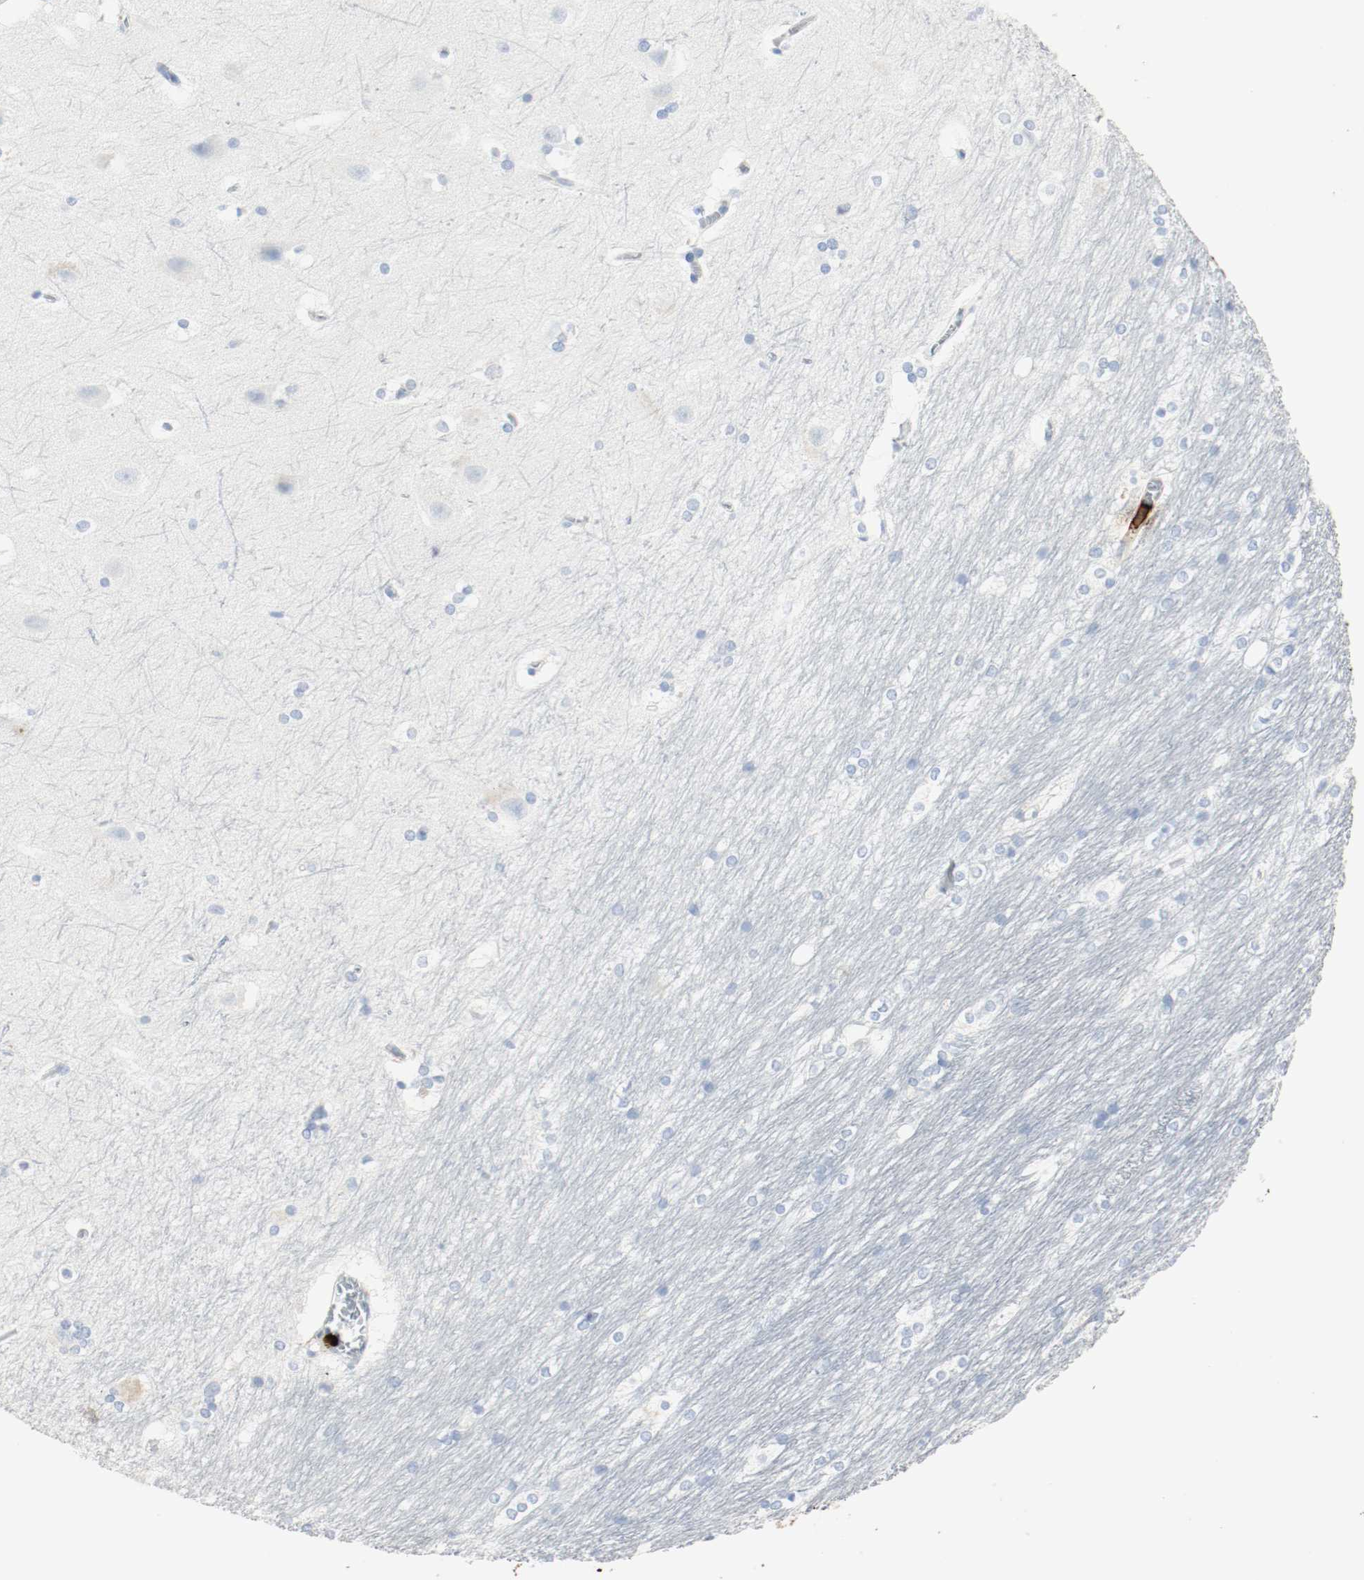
{"staining": {"intensity": "negative", "quantity": "none", "location": "none"}, "tissue": "hippocampus", "cell_type": "Glial cells", "image_type": "normal", "snomed": [{"axis": "morphology", "description": "Normal tissue, NOS"}, {"axis": "topography", "description": "Hippocampus"}], "caption": "DAB immunohistochemical staining of benign human hippocampus displays no significant expression in glial cells.", "gene": "S100A9", "patient": {"sex": "female", "age": 19}}